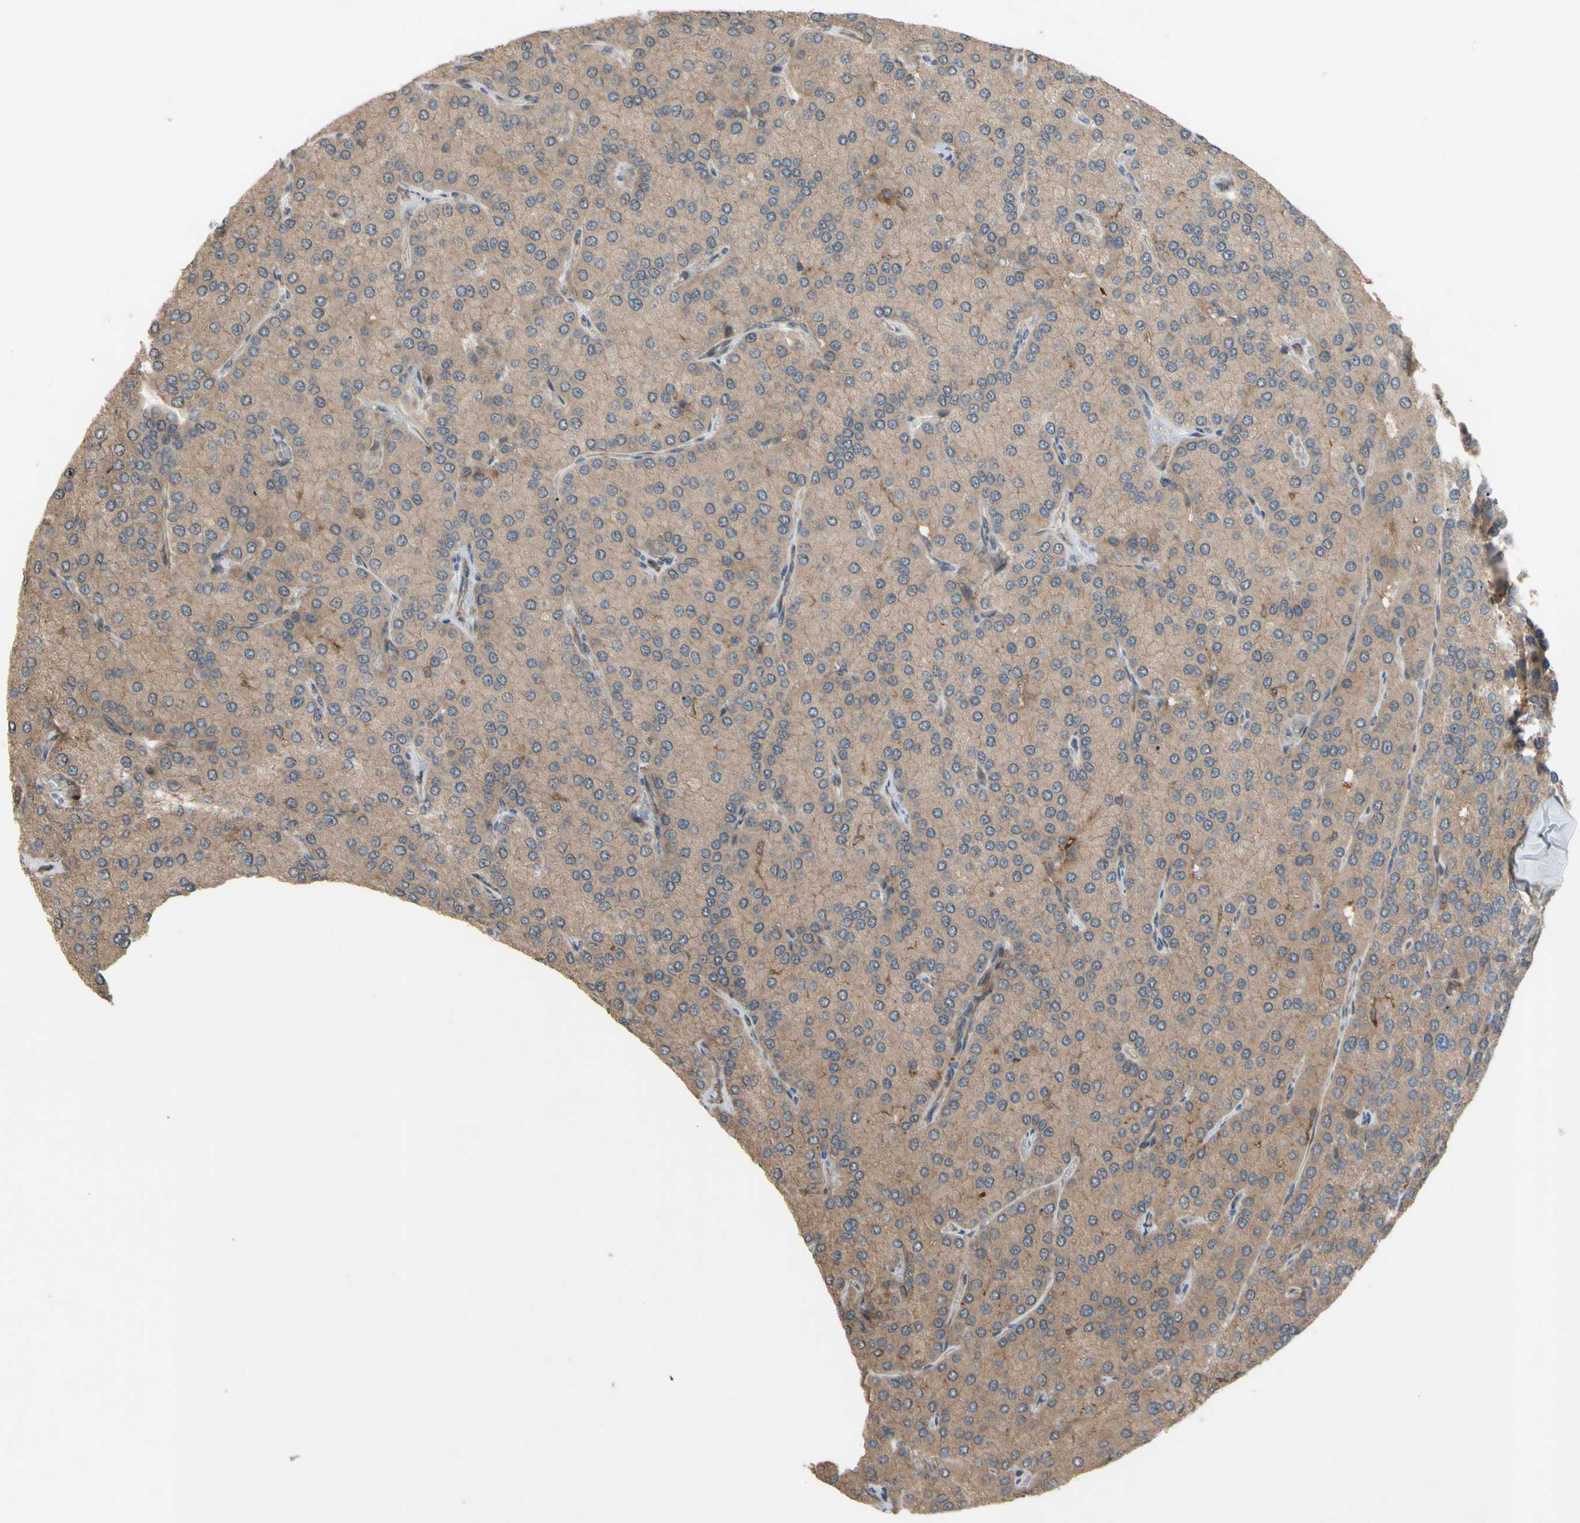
{"staining": {"intensity": "moderate", "quantity": ">75%", "location": "cytoplasmic/membranous"}, "tissue": "parathyroid gland", "cell_type": "Glandular cells", "image_type": "normal", "snomed": [{"axis": "morphology", "description": "Normal tissue, NOS"}, {"axis": "morphology", "description": "Adenoma, NOS"}, {"axis": "topography", "description": "Parathyroid gland"}], "caption": "This is a histology image of immunohistochemistry (IHC) staining of normal parathyroid gland, which shows moderate staining in the cytoplasmic/membranous of glandular cells.", "gene": "SHROOM4", "patient": {"sex": "female", "age": 86}}